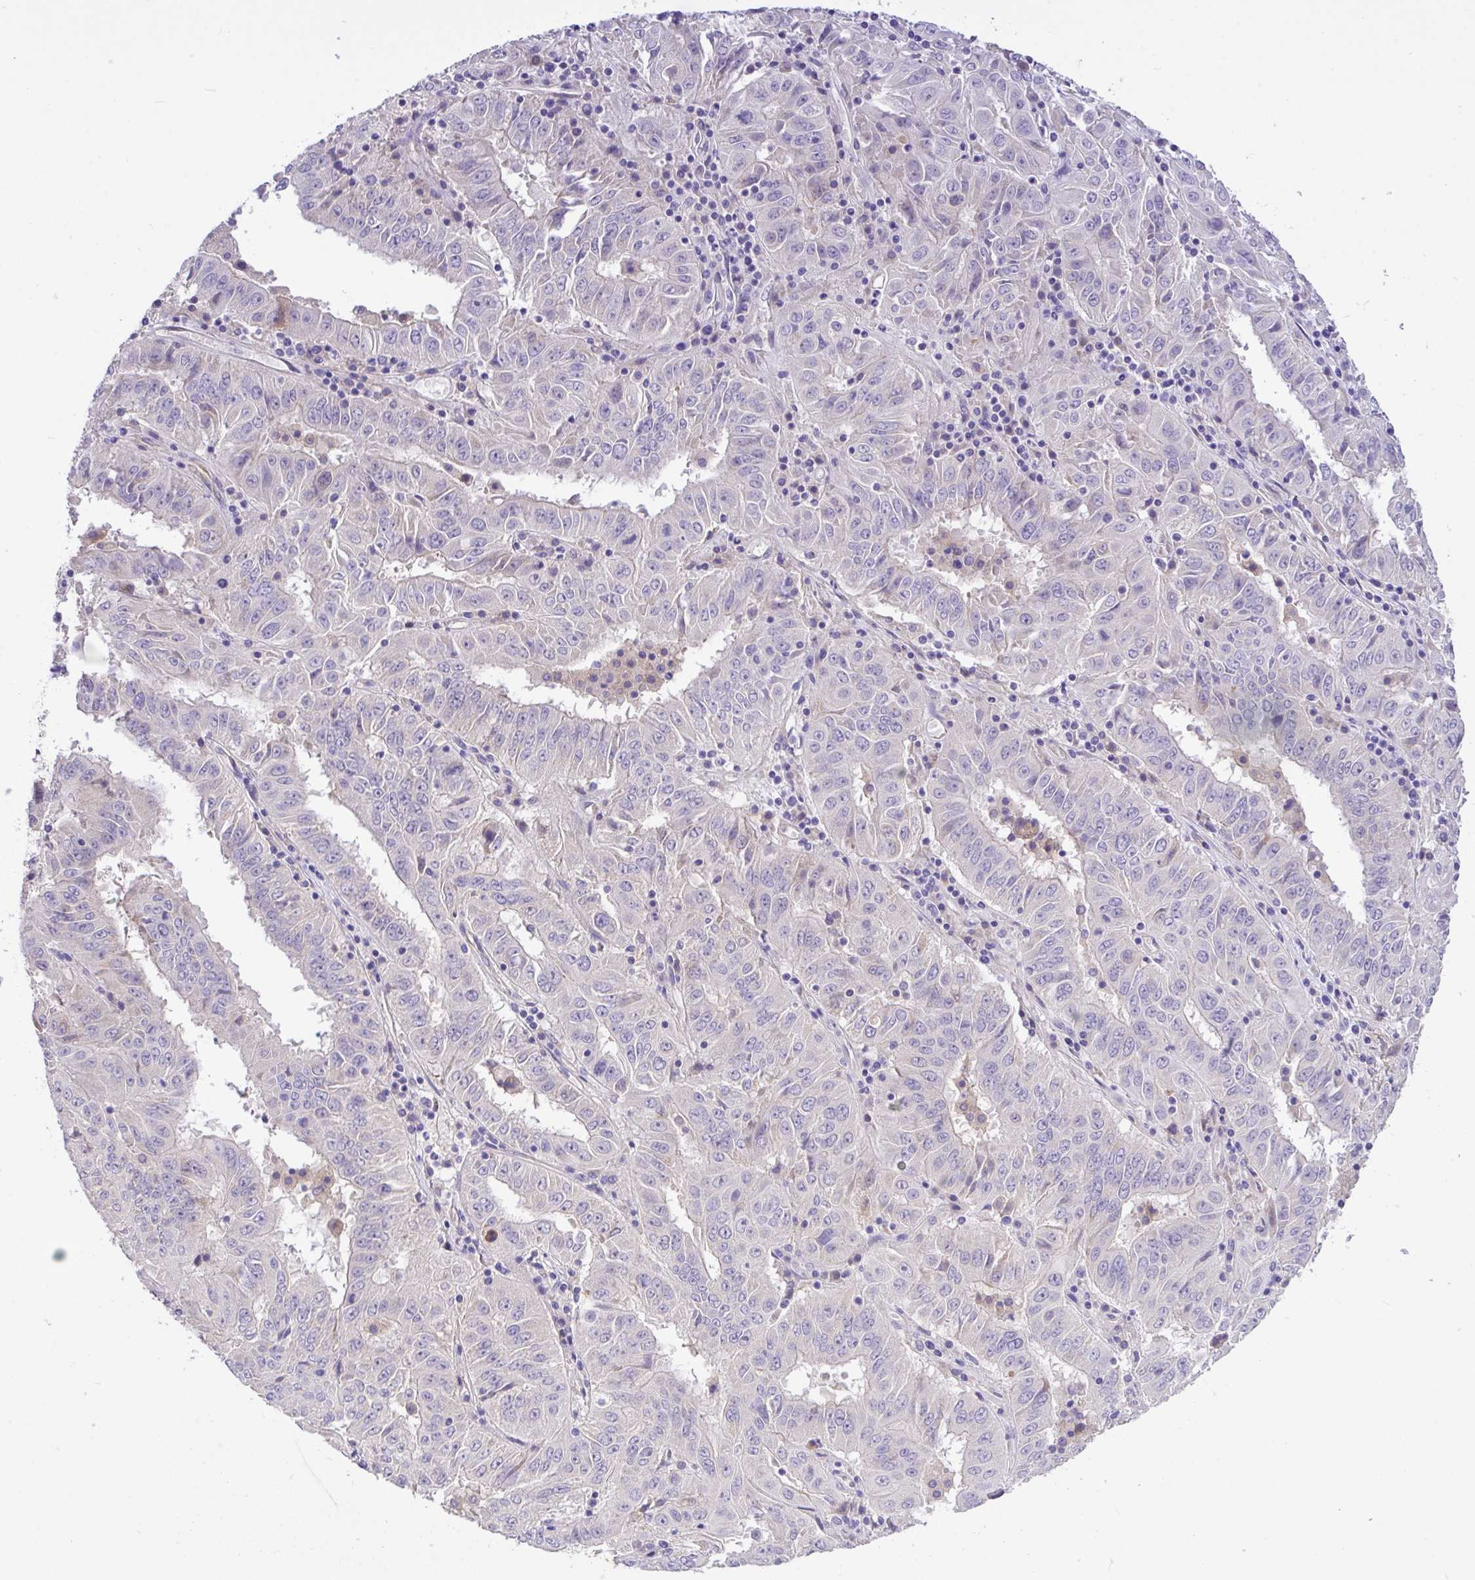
{"staining": {"intensity": "negative", "quantity": "none", "location": "none"}, "tissue": "pancreatic cancer", "cell_type": "Tumor cells", "image_type": "cancer", "snomed": [{"axis": "morphology", "description": "Adenocarcinoma, NOS"}, {"axis": "topography", "description": "Pancreas"}], "caption": "Immunohistochemistry of pancreatic adenocarcinoma shows no positivity in tumor cells.", "gene": "MPC2", "patient": {"sex": "male", "age": 63}}